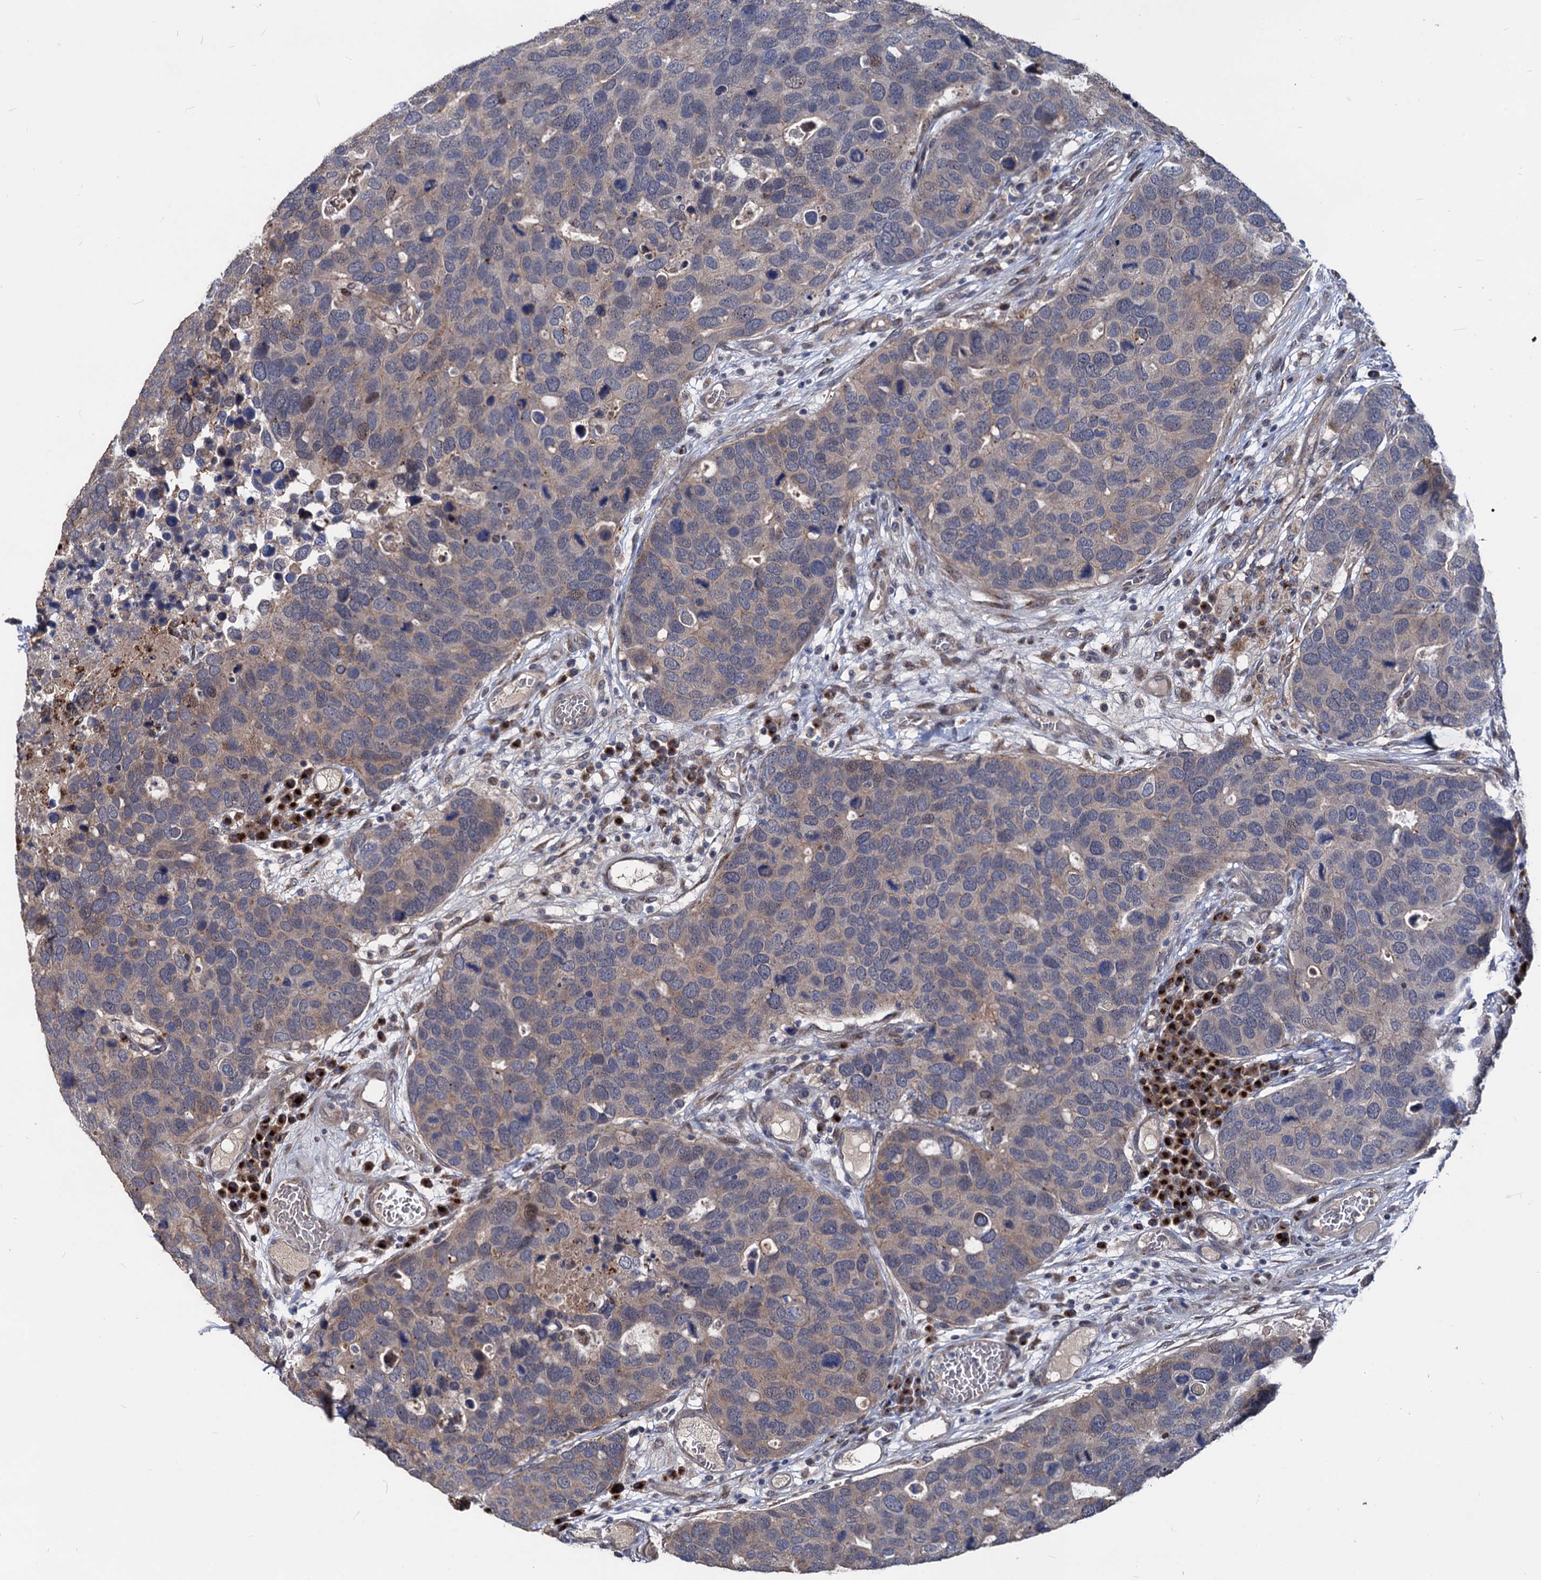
{"staining": {"intensity": "weak", "quantity": "<25%", "location": "cytoplasmic/membranous"}, "tissue": "breast cancer", "cell_type": "Tumor cells", "image_type": "cancer", "snomed": [{"axis": "morphology", "description": "Duct carcinoma"}, {"axis": "topography", "description": "Breast"}], "caption": "Tumor cells are negative for protein expression in human breast cancer (infiltrating ductal carcinoma).", "gene": "SMAGP", "patient": {"sex": "female", "age": 83}}